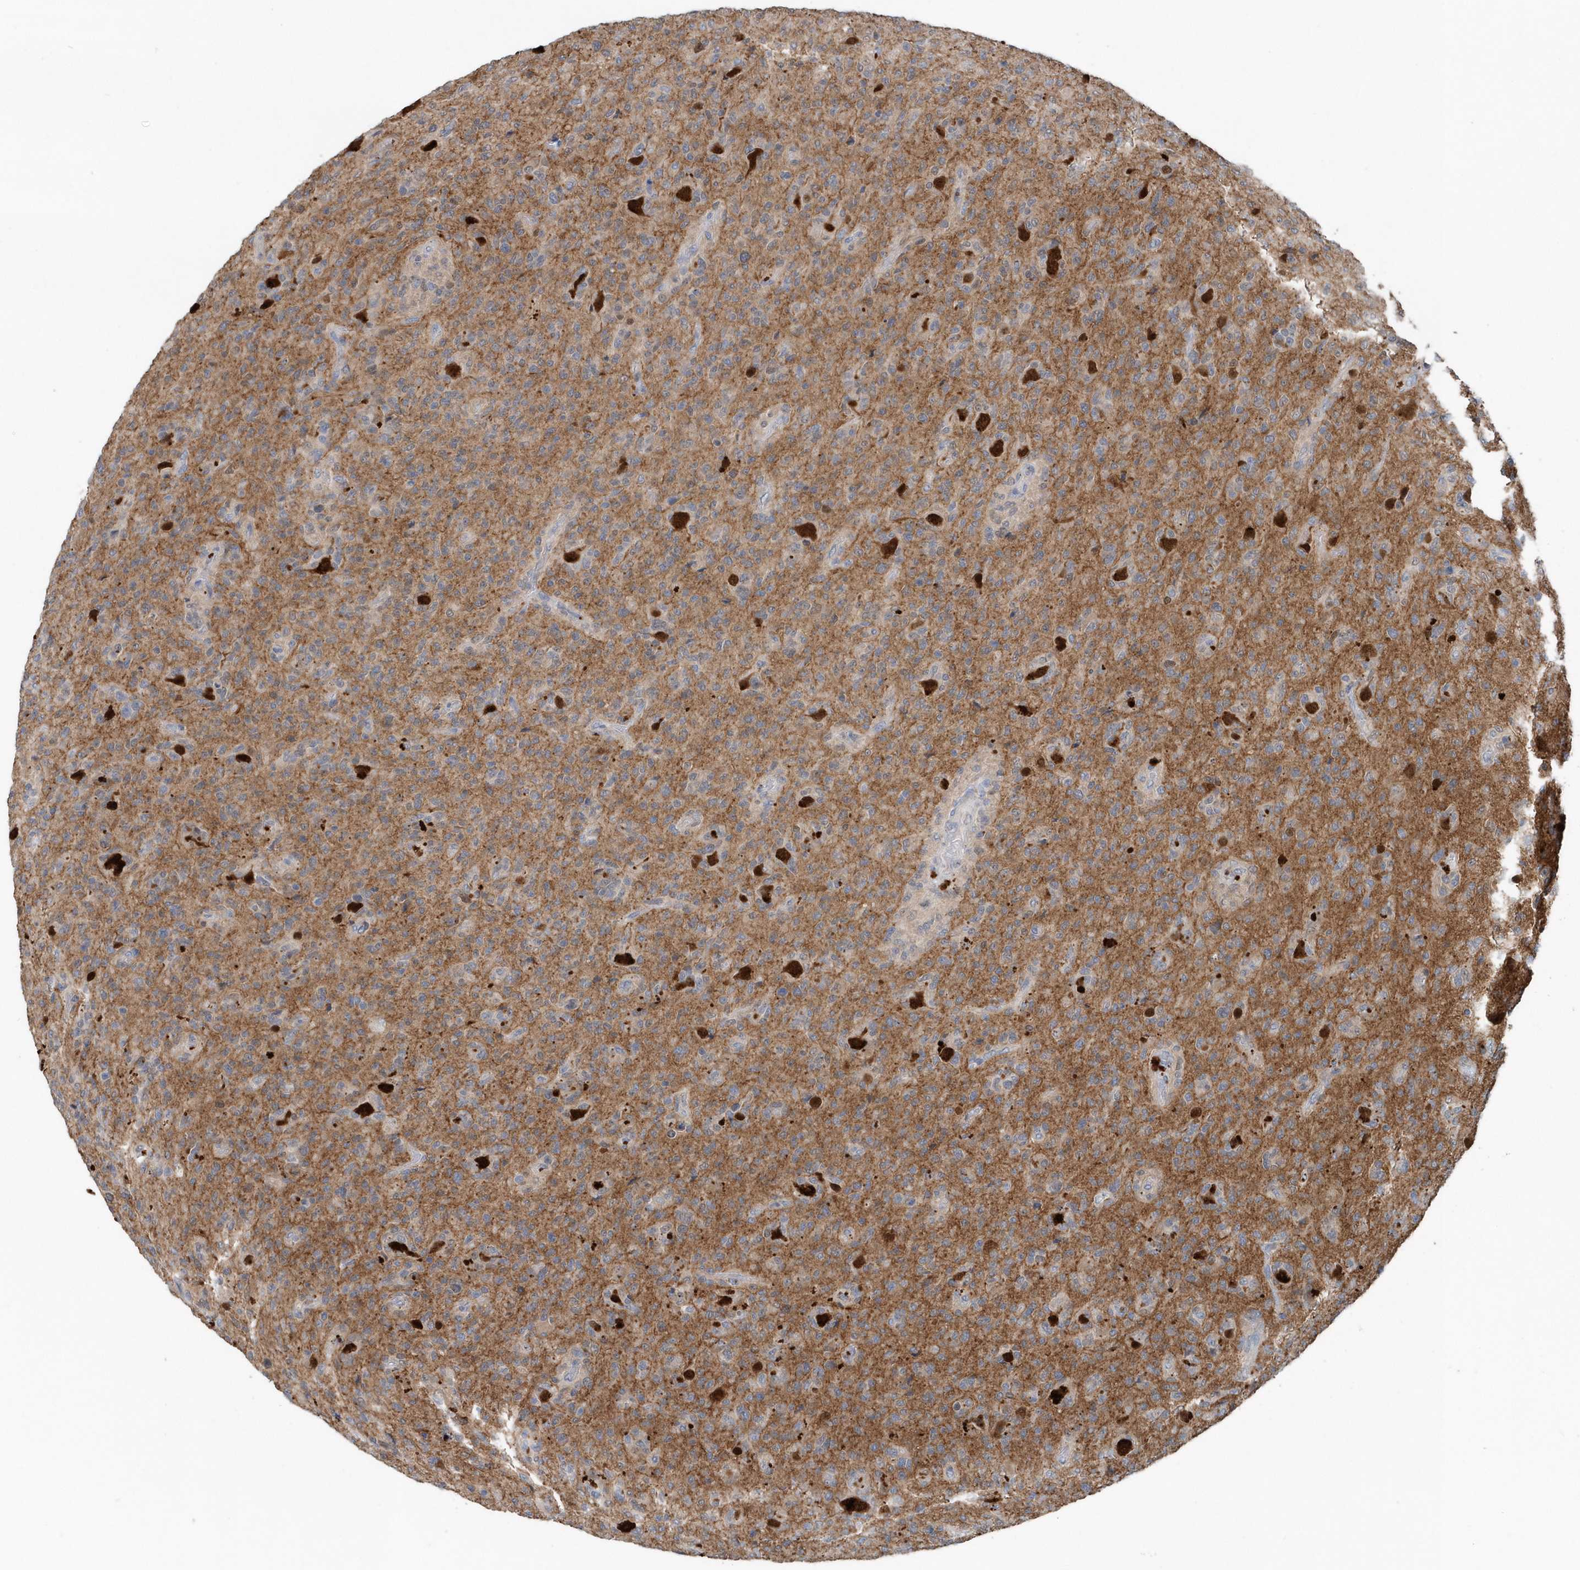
{"staining": {"intensity": "negative", "quantity": "none", "location": "none"}, "tissue": "glioma", "cell_type": "Tumor cells", "image_type": "cancer", "snomed": [{"axis": "morphology", "description": "Glioma, malignant, High grade"}, {"axis": "topography", "description": "Brain"}], "caption": "This is a micrograph of immunohistochemistry (IHC) staining of malignant glioma (high-grade), which shows no positivity in tumor cells.", "gene": "PFN2", "patient": {"sex": "female", "age": 57}}